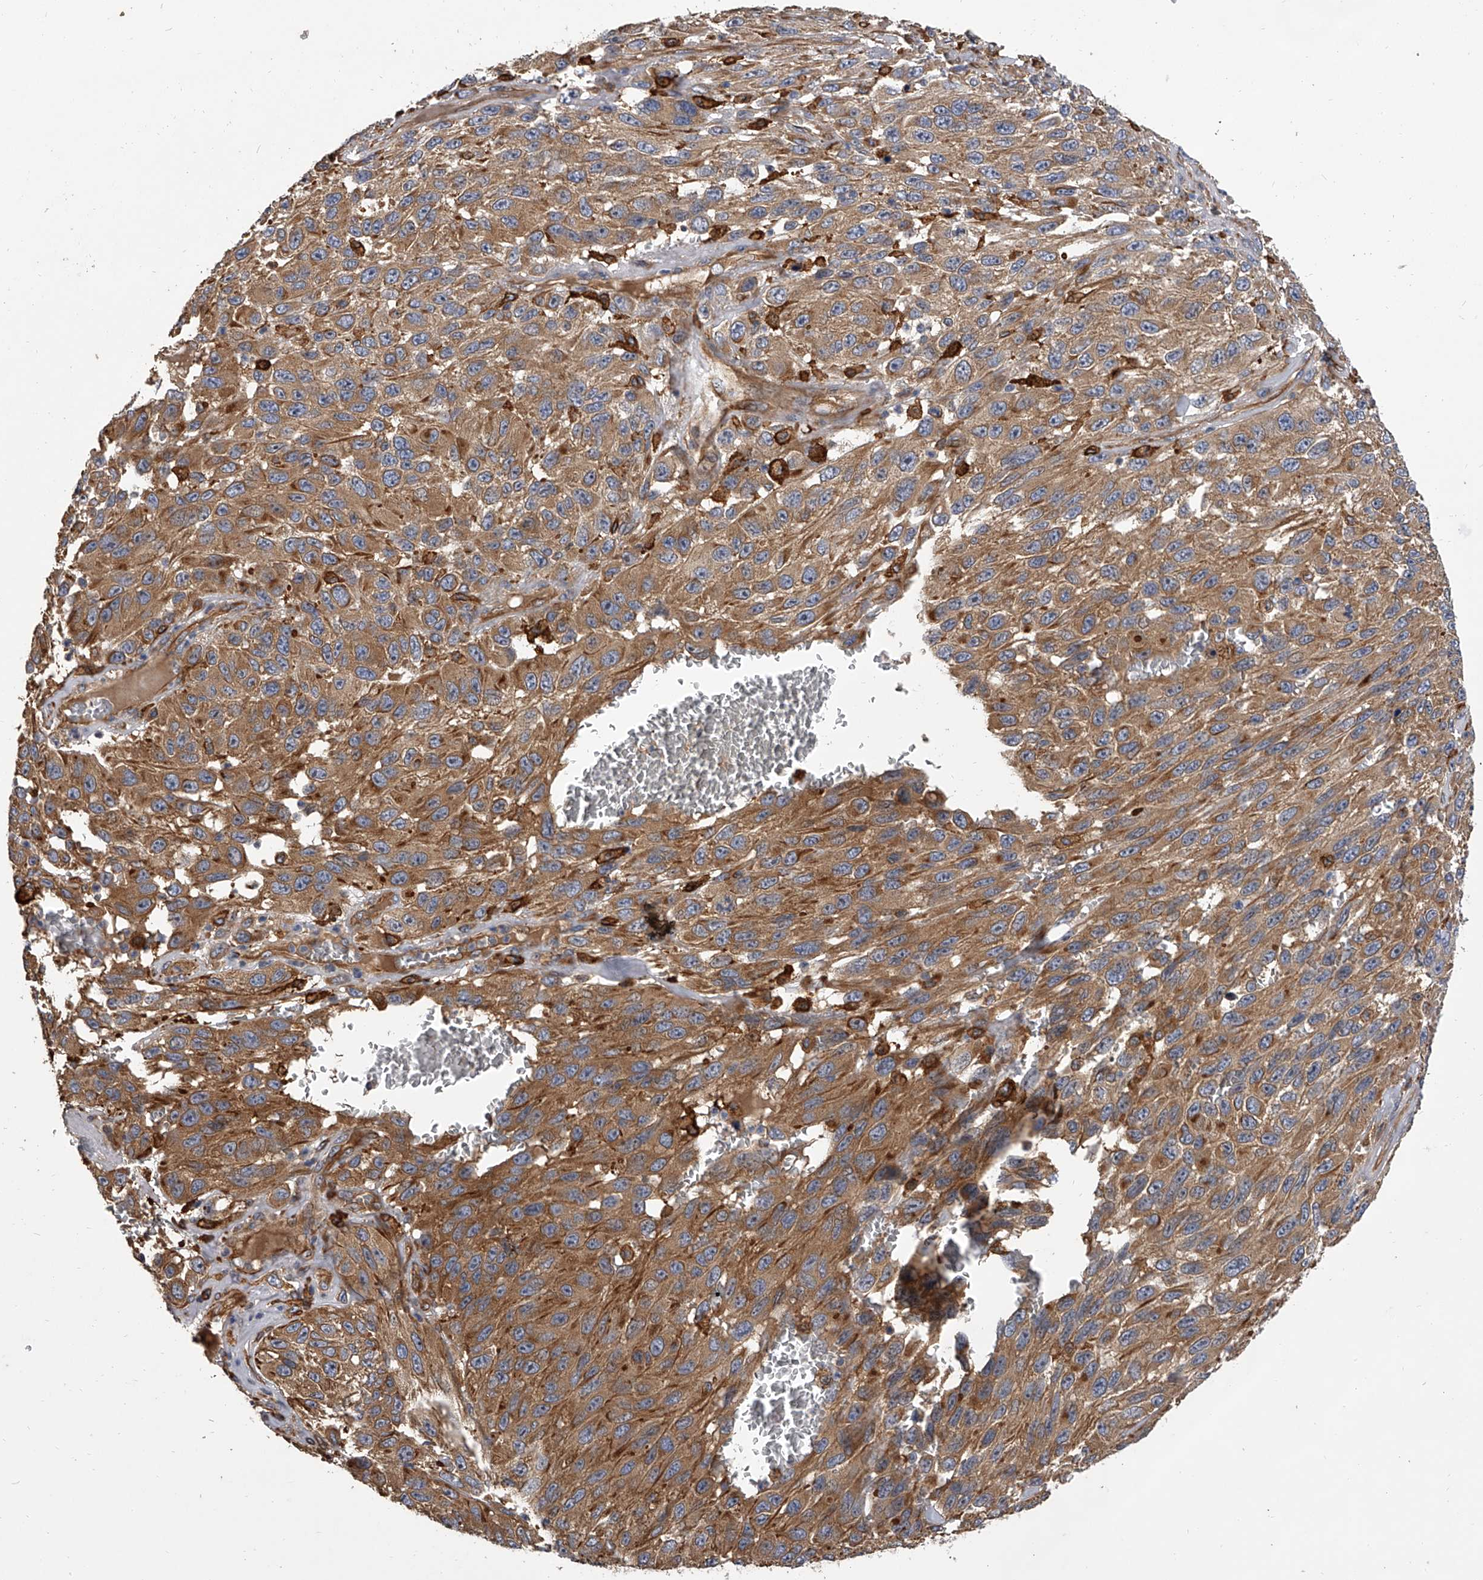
{"staining": {"intensity": "moderate", "quantity": ">75%", "location": "cytoplasmic/membranous"}, "tissue": "melanoma", "cell_type": "Tumor cells", "image_type": "cancer", "snomed": [{"axis": "morphology", "description": "Malignant melanoma, NOS"}, {"axis": "topography", "description": "Skin"}], "caption": "Immunohistochemistry staining of melanoma, which exhibits medium levels of moderate cytoplasmic/membranous positivity in about >75% of tumor cells indicating moderate cytoplasmic/membranous protein expression. The staining was performed using DAB (3,3'-diaminobenzidine) (brown) for protein detection and nuclei were counterstained in hematoxylin (blue).", "gene": "EXOC4", "patient": {"sex": "female", "age": 96}}